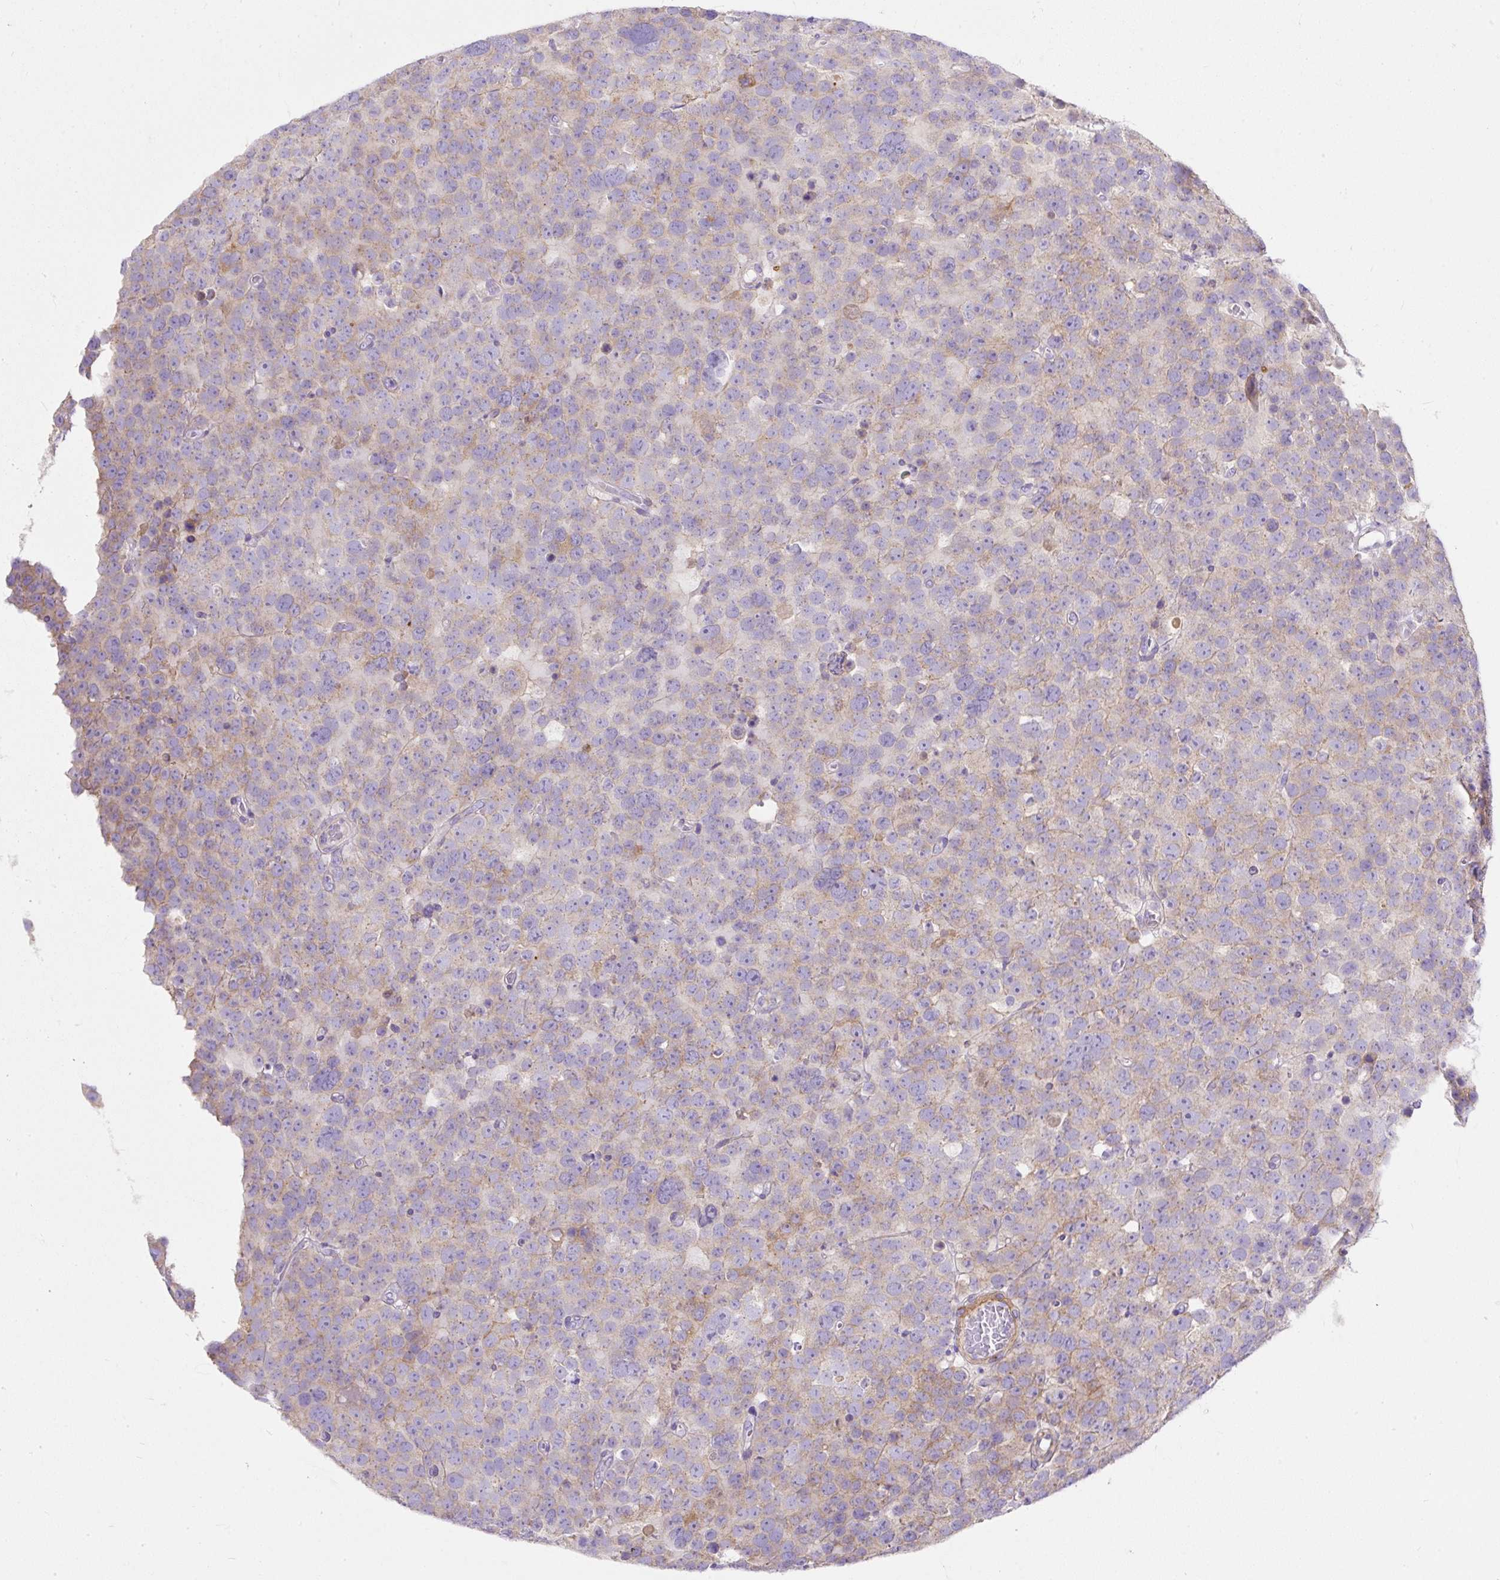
{"staining": {"intensity": "weak", "quantity": "25%-75%", "location": "cytoplasmic/membranous"}, "tissue": "testis cancer", "cell_type": "Tumor cells", "image_type": "cancer", "snomed": [{"axis": "morphology", "description": "Seminoma, NOS"}, {"axis": "topography", "description": "Testis"}], "caption": "Immunohistochemistry (DAB) staining of human testis cancer exhibits weak cytoplasmic/membranous protein positivity in about 25%-75% of tumor cells.", "gene": "SUSD5", "patient": {"sex": "male", "age": 71}}